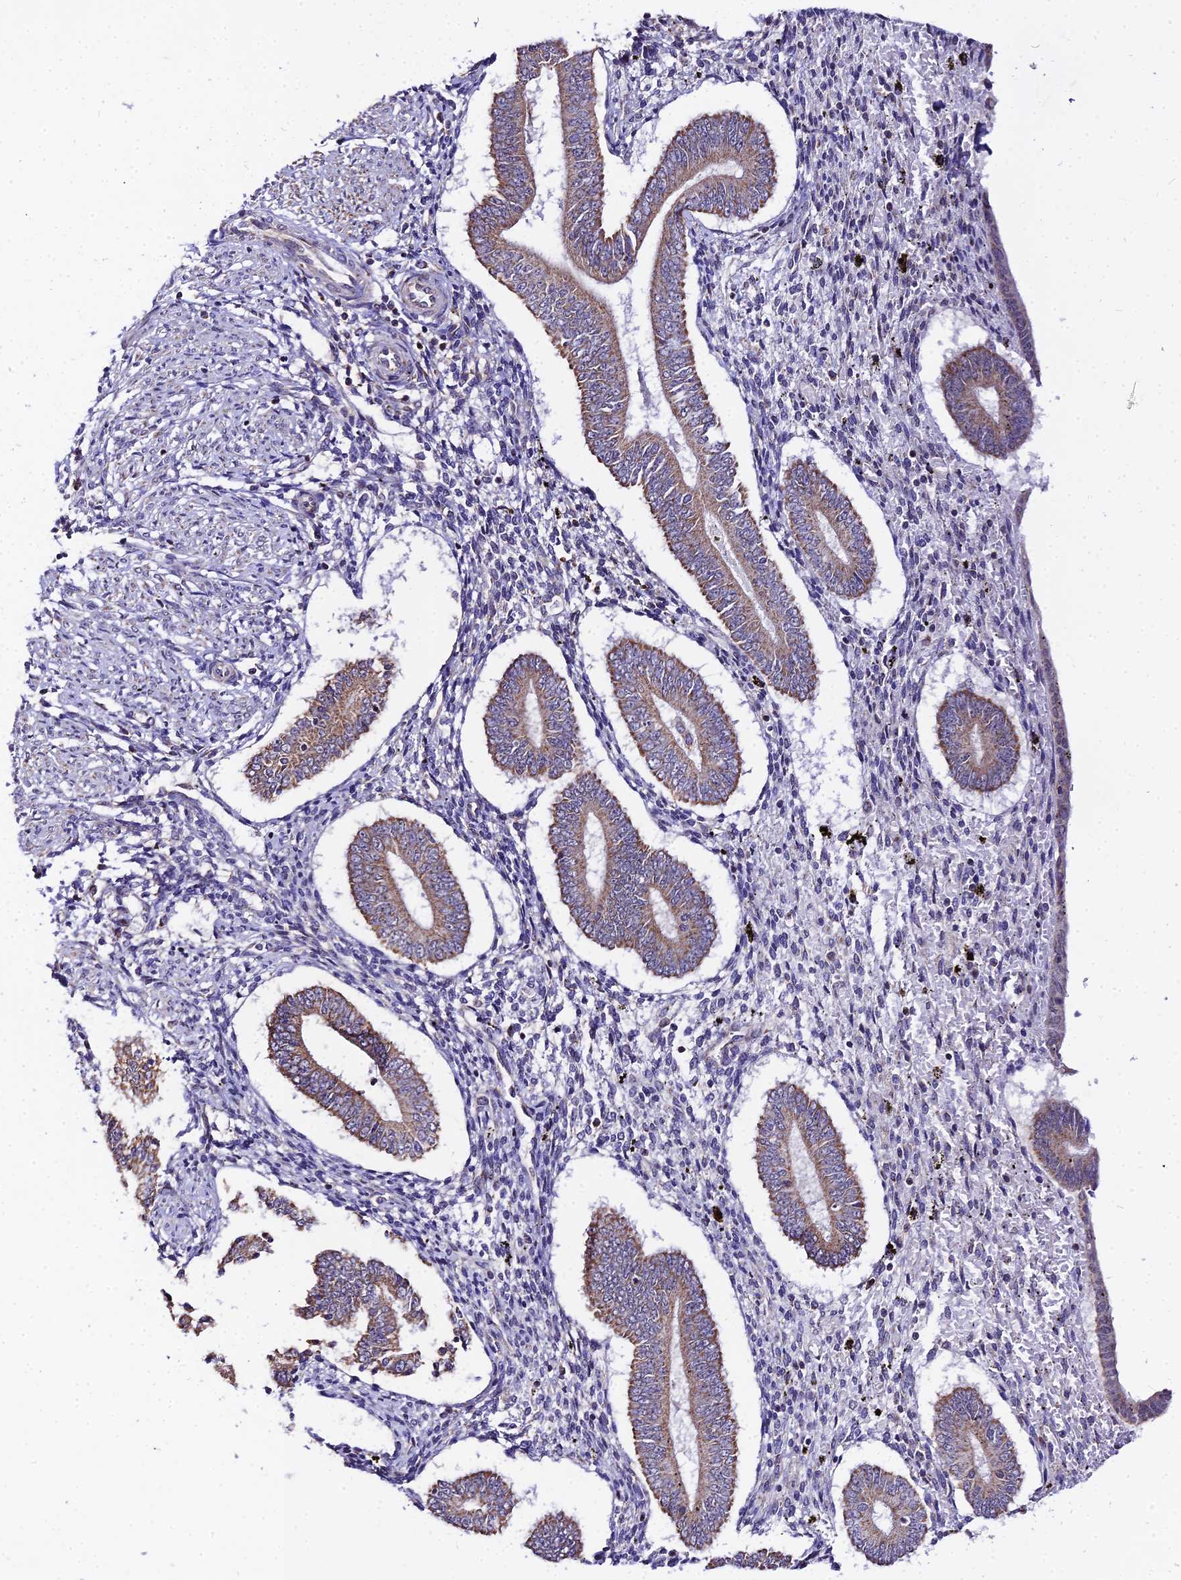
{"staining": {"intensity": "negative", "quantity": "none", "location": "none"}, "tissue": "endometrium", "cell_type": "Cells in endometrial stroma", "image_type": "normal", "snomed": [{"axis": "morphology", "description": "Normal tissue, NOS"}, {"axis": "topography", "description": "Endometrium"}], "caption": "Immunohistochemical staining of unremarkable human endometrium displays no significant positivity in cells in endometrial stroma. The staining was performed using DAB (3,3'-diaminobenzidine) to visualize the protein expression in brown, while the nuclei were stained in blue with hematoxylin (Magnification: 20x).", "gene": "ATP5PB", "patient": {"sex": "female", "age": 42}}